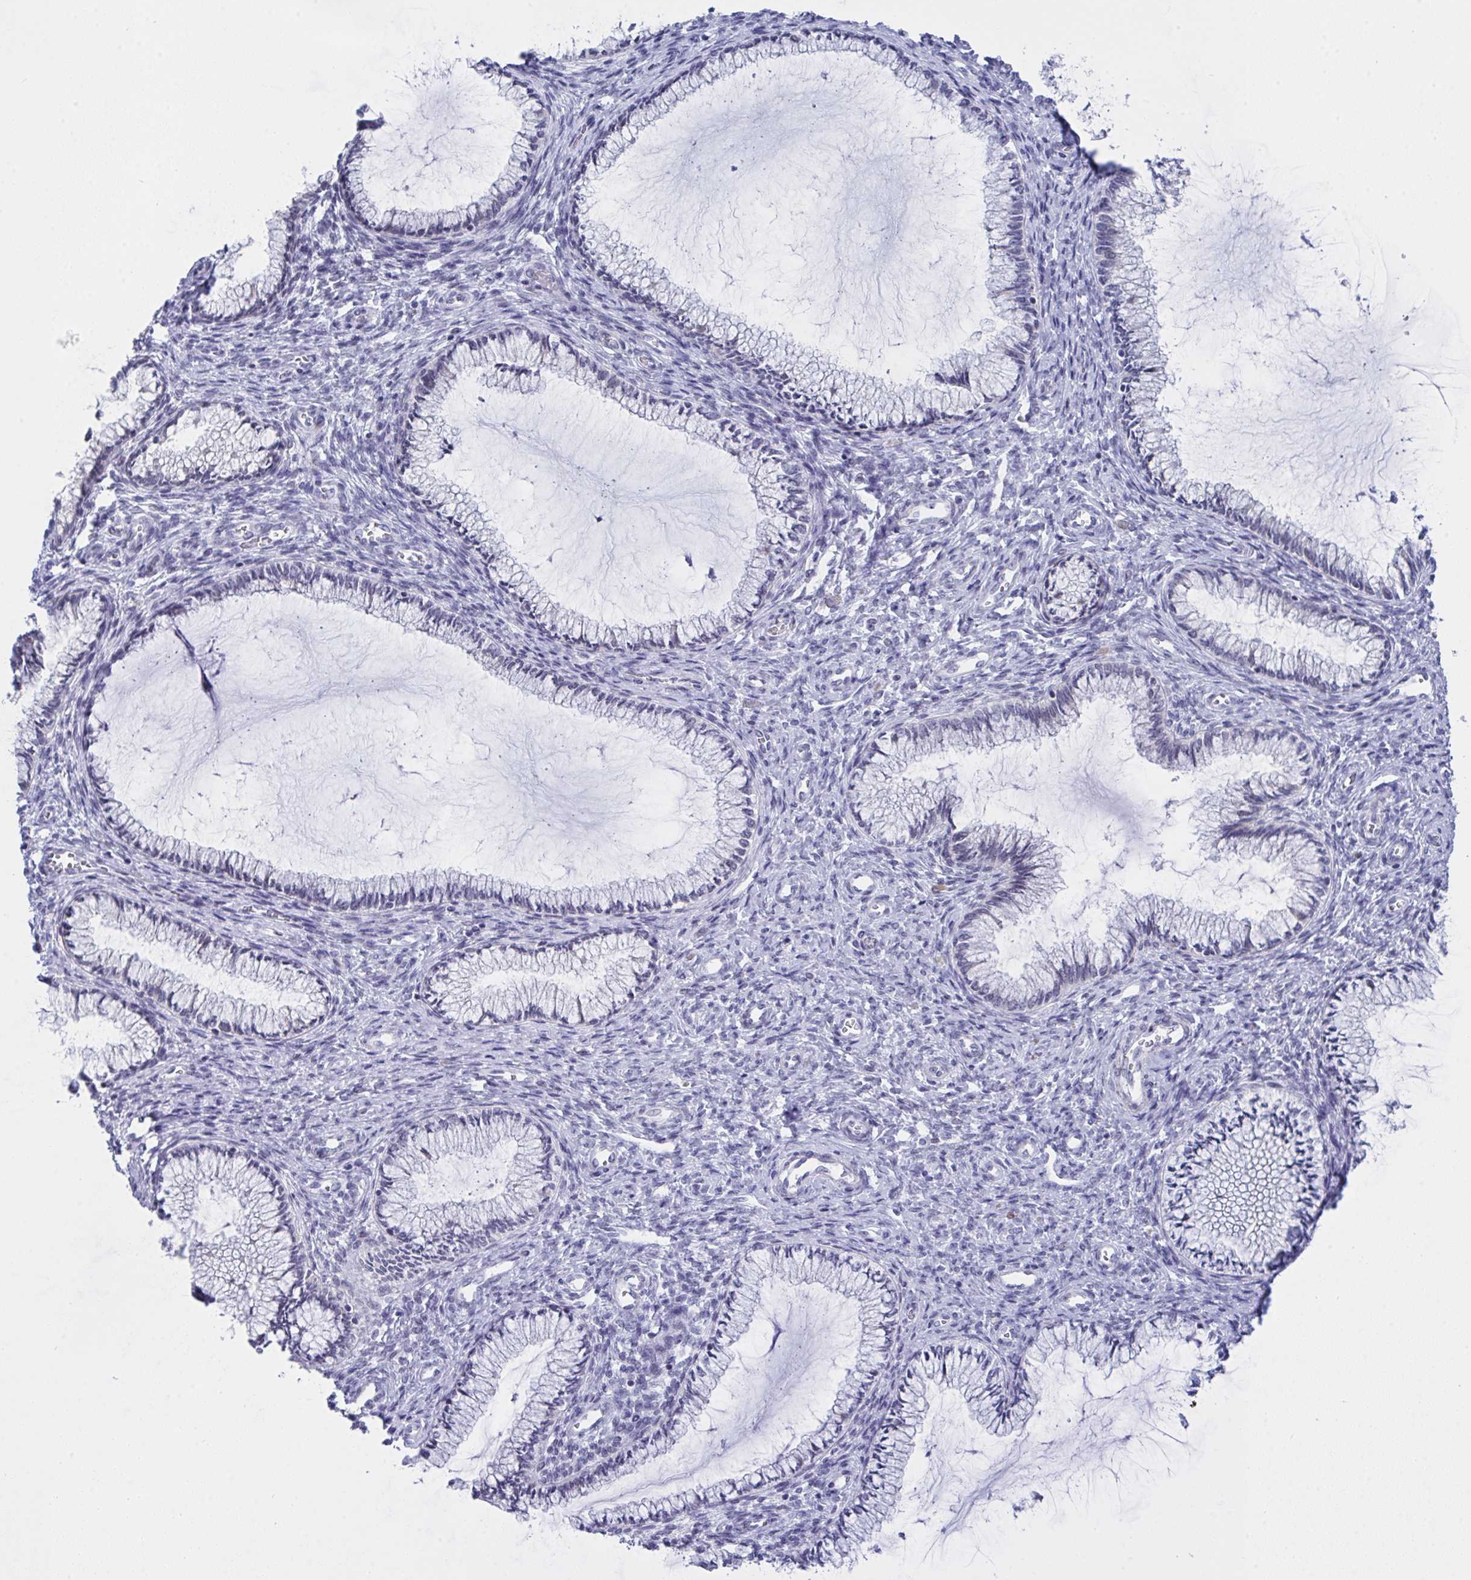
{"staining": {"intensity": "negative", "quantity": "none", "location": "none"}, "tissue": "cervix", "cell_type": "Glandular cells", "image_type": "normal", "snomed": [{"axis": "morphology", "description": "Normal tissue, NOS"}, {"axis": "topography", "description": "Cervix"}], "caption": "Immunohistochemical staining of benign human cervix demonstrates no significant staining in glandular cells. (DAB (3,3'-diaminobenzidine) immunohistochemistry (IHC) visualized using brightfield microscopy, high magnification).", "gene": "FBXL22", "patient": {"sex": "female", "age": 24}}